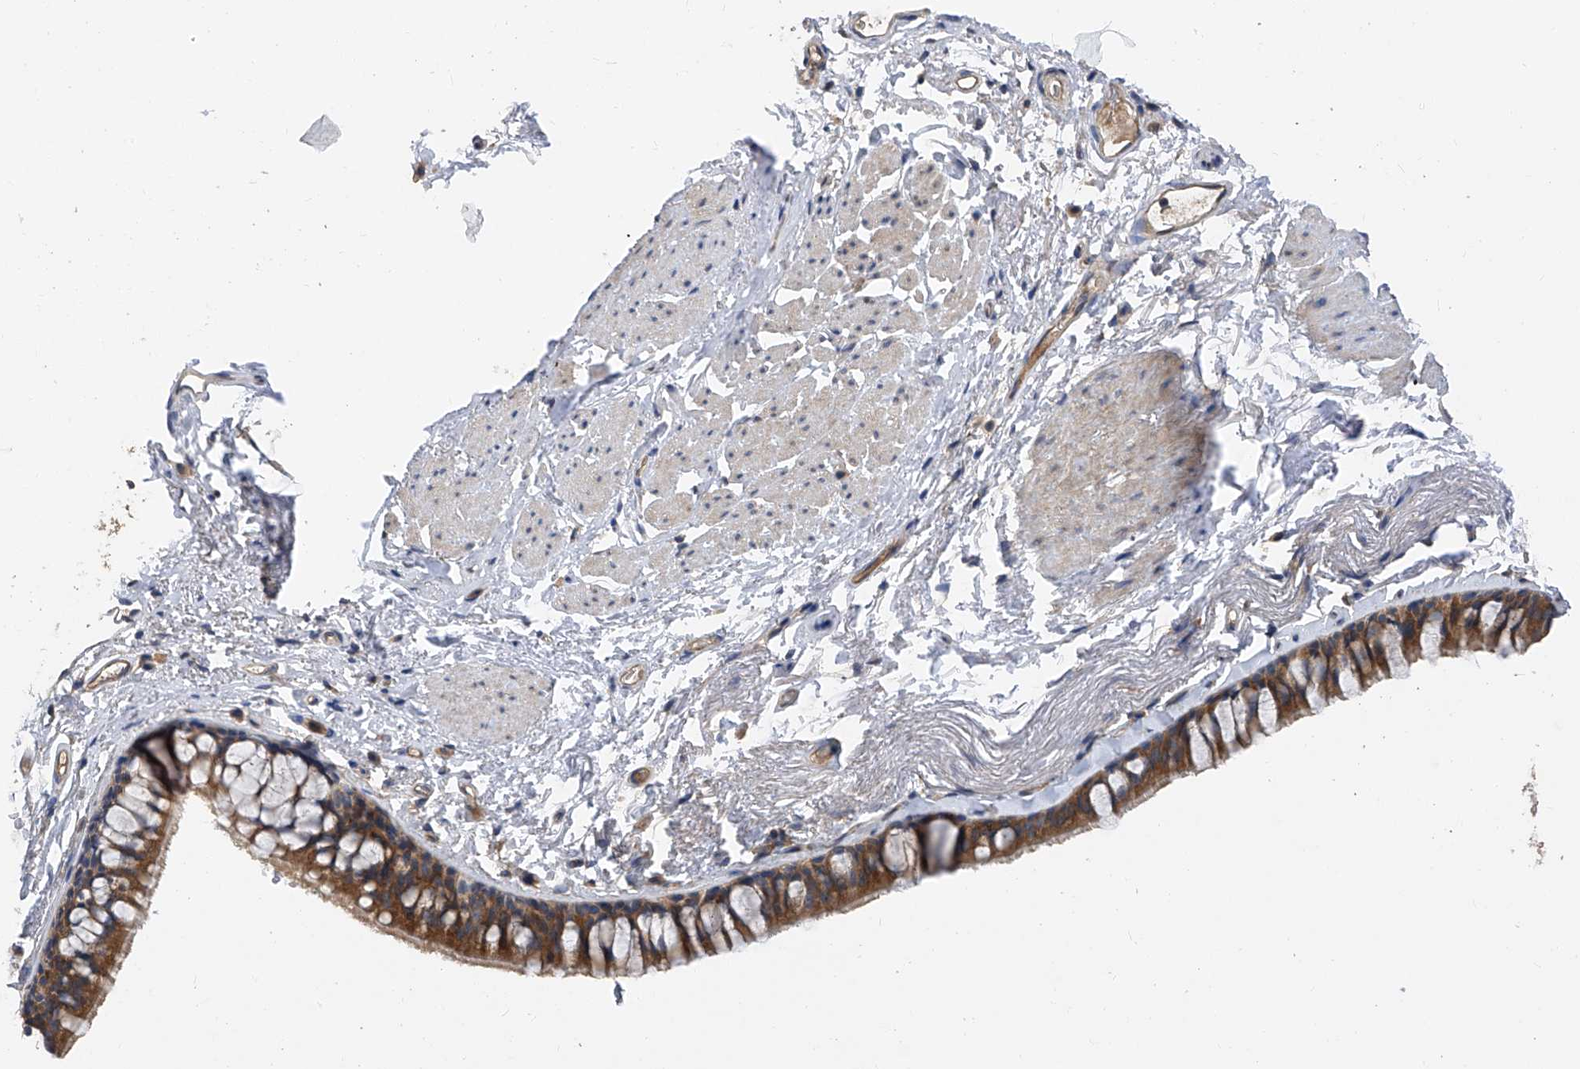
{"staining": {"intensity": "moderate", "quantity": ">75%", "location": "cytoplasmic/membranous"}, "tissue": "bronchus", "cell_type": "Respiratory epithelial cells", "image_type": "normal", "snomed": [{"axis": "morphology", "description": "Normal tissue, NOS"}, {"axis": "topography", "description": "Cartilage tissue"}, {"axis": "topography", "description": "Bronchus"}], "caption": "A high-resolution image shows IHC staining of normal bronchus, which exhibits moderate cytoplasmic/membranous positivity in about >75% of respiratory epithelial cells. The protein is stained brown, and the nuclei are stained in blue (DAB IHC with brightfield microscopy, high magnification).", "gene": "PTK2", "patient": {"sex": "female", "age": 73}}